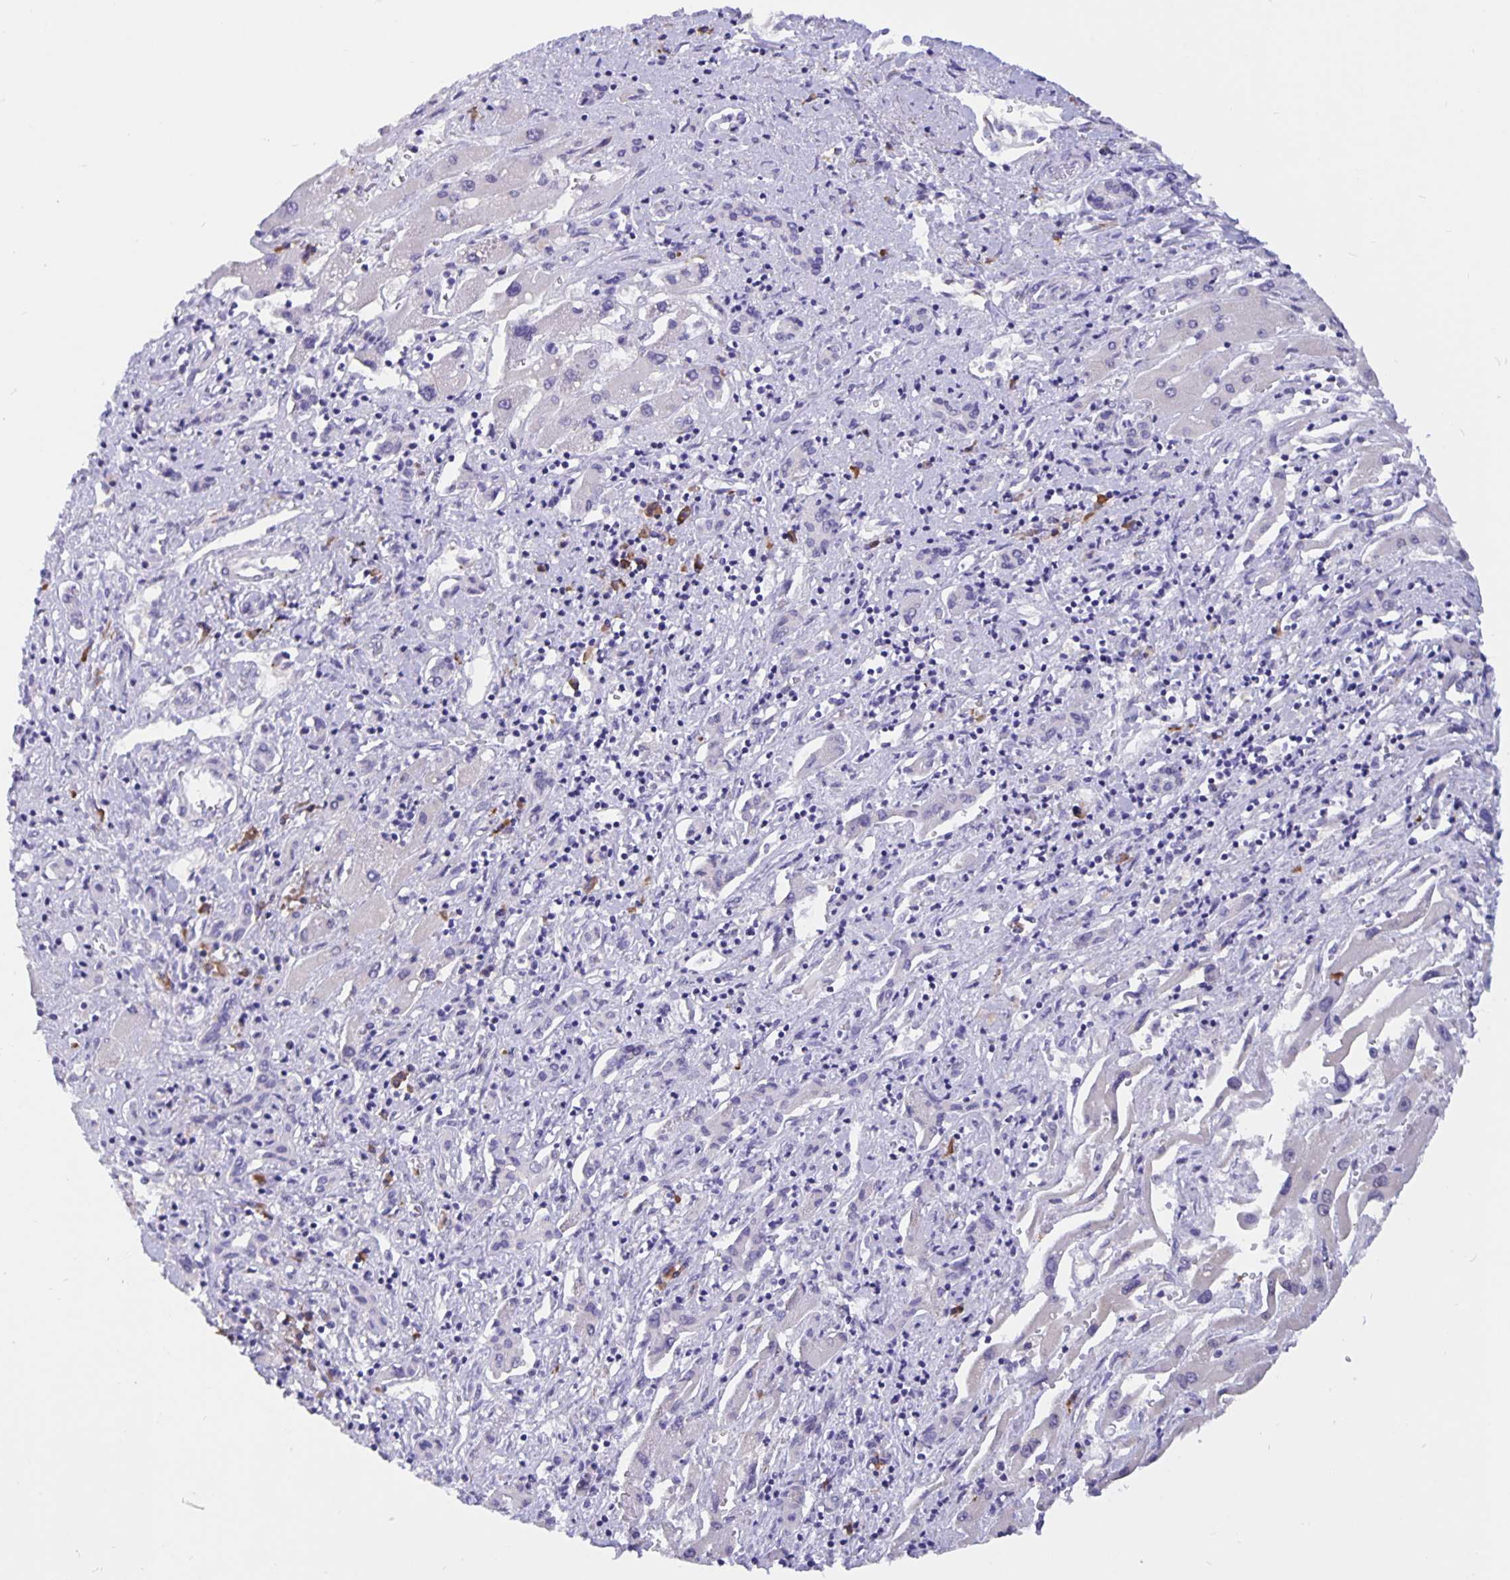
{"staining": {"intensity": "negative", "quantity": "none", "location": "none"}, "tissue": "liver cancer", "cell_type": "Tumor cells", "image_type": "cancer", "snomed": [{"axis": "morphology", "description": "Carcinoma, Hepatocellular, NOS"}, {"axis": "topography", "description": "Liver"}], "caption": "Immunohistochemistry photomicrograph of human hepatocellular carcinoma (liver) stained for a protein (brown), which reveals no expression in tumor cells.", "gene": "ERMN", "patient": {"sex": "male", "age": 73}}